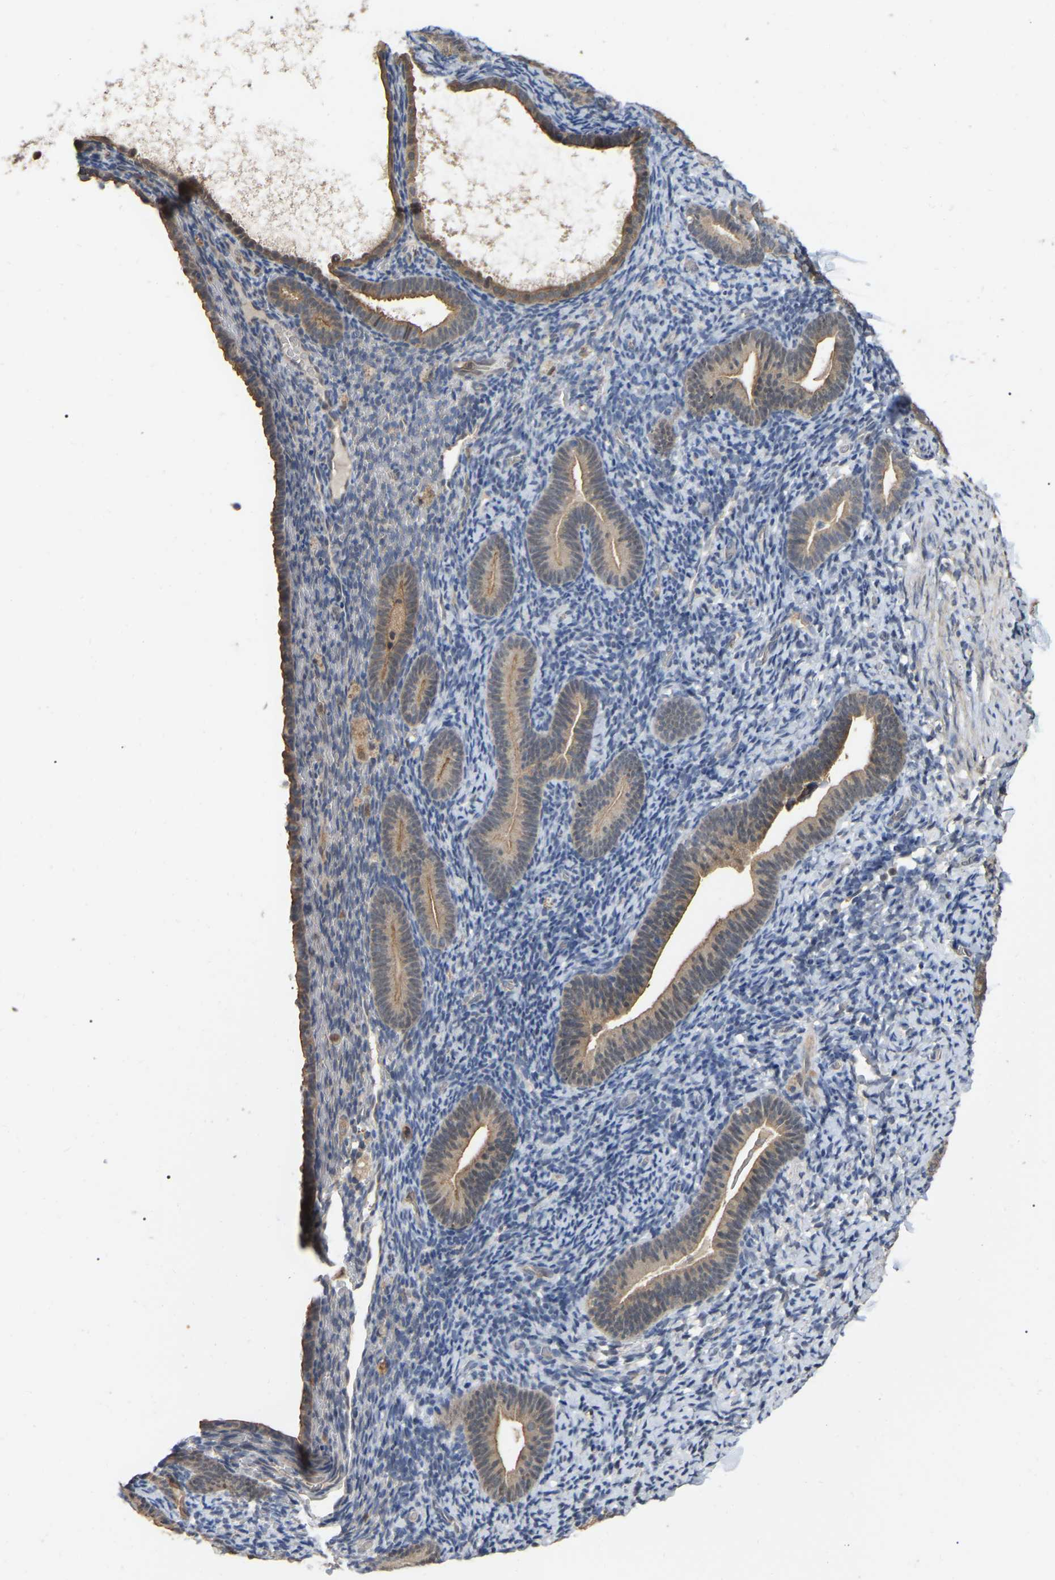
{"staining": {"intensity": "weak", "quantity": "<25%", "location": "cytoplasmic/membranous"}, "tissue": "endometrium", "cell_type": "Cells in endometrial stroma", "image_type": "normal", "snomed": [{"axis": "morphology", "description": "Normal tissue, NOS"}, {"axis": "topography", "description": "Endometrium"}], "caption": "Immunohistochemistry image of unremarkable endometrium: human endometrium stained with DAB (3,3'-diaminobenzidine) exhibits no significant protein staining in cells in endometrial stroma.", "gene": "FAM219A", "patient": {"sex": "female", "age": 51}}